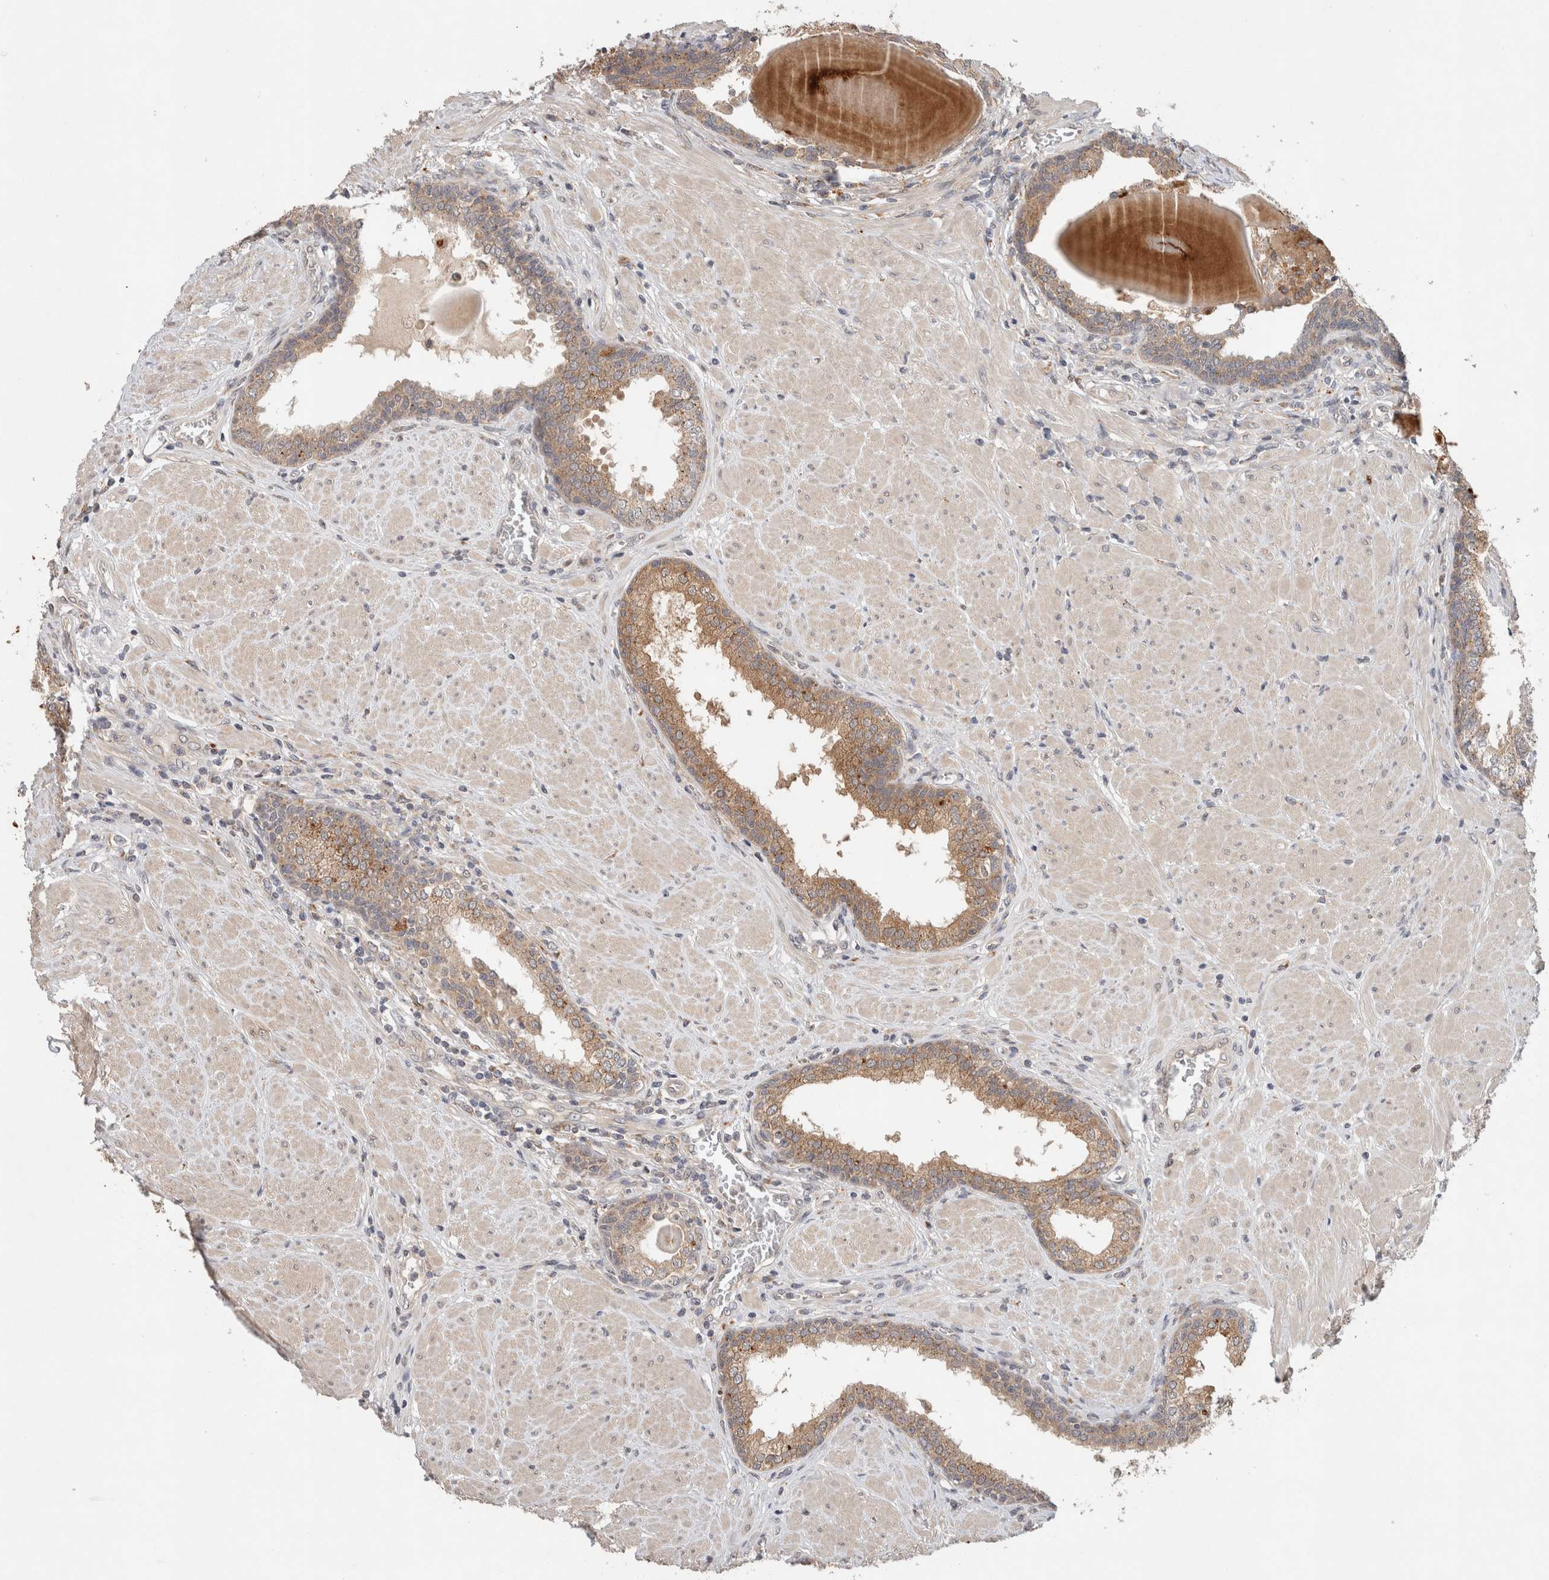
{"staining": {"intensity": "moderate", "quantity": ">75%", "location": "cytoplasmic/membranous"}, "tissue": "prostate", "cell_type": "Glandular cells", "image_type": "normal", "snomed": [{"axis": "morphology", "description": "Normal tissue, NOS"}, {"axis": "topography", "description": "Prostate"}], "caption": "Protein staining of normal prostate exhibits moderate cytoplasmic/membranous expression in about >75% of glandular cells.", "gene": "SGK1", "patient": {"sex": "male", "age": 51}}